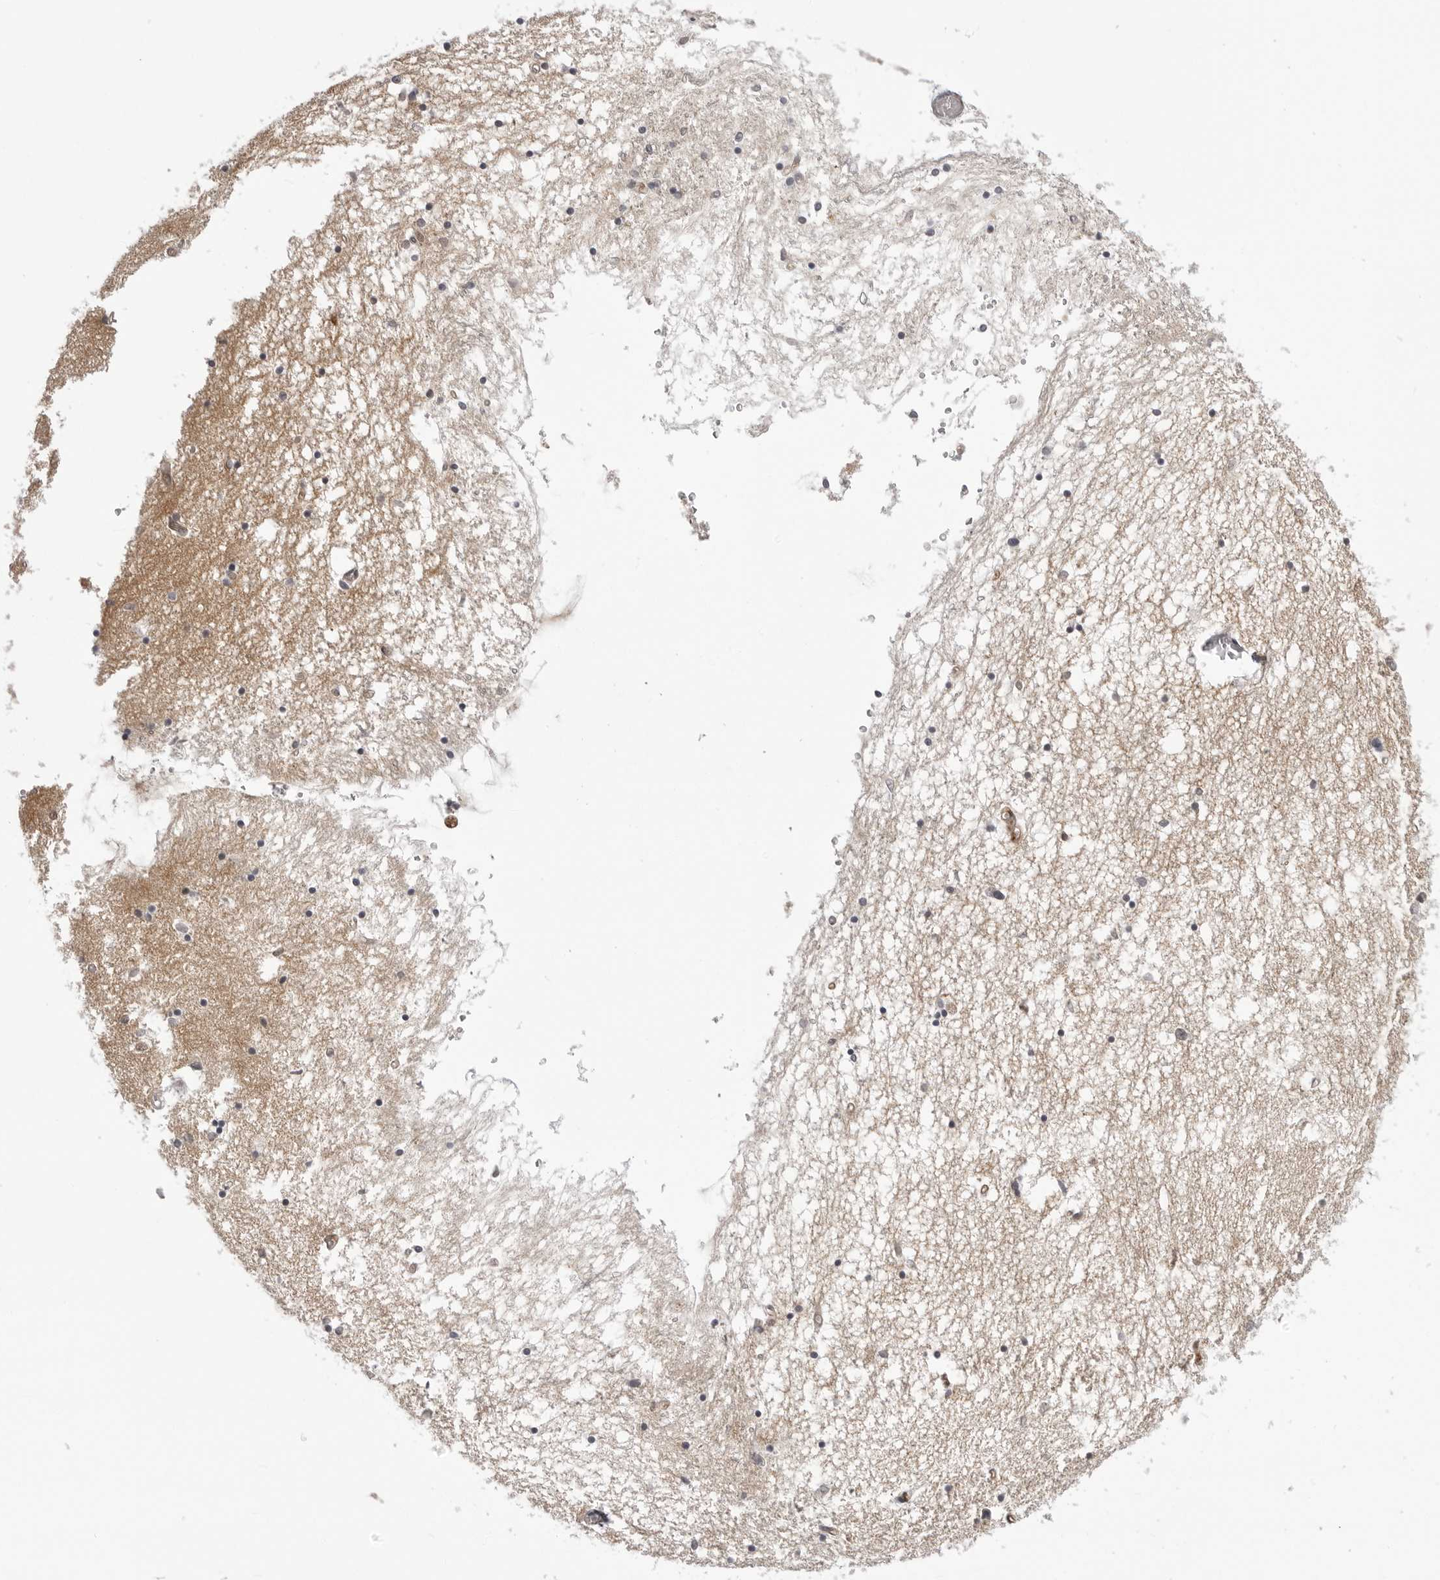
{"staining": {"intensity": "moderate", "quantity": "<25%", "location": "nuclear"}, "tissue": "hippocampus", "cell_type": "Glial cells", "image_type": "normal", "snomed": [{"axis": "morphology", "description": "Normal tissue, NOS"}, {"axis": "topography", "description": "Hippocampus"}], "caption": "Immunohistochemical staining of unremarkable human hippocampus shows low levels of moderate nuclear staining in about <25% of glial cells. The staining is performed using DAB (3,3'-diaminobenzidine) brown chromogen to label protein expression. The nuclei are counter-stained blue using hematoxylin.", "gene": "PTK2B", "patient": {"sex": "male", "age": 70}}